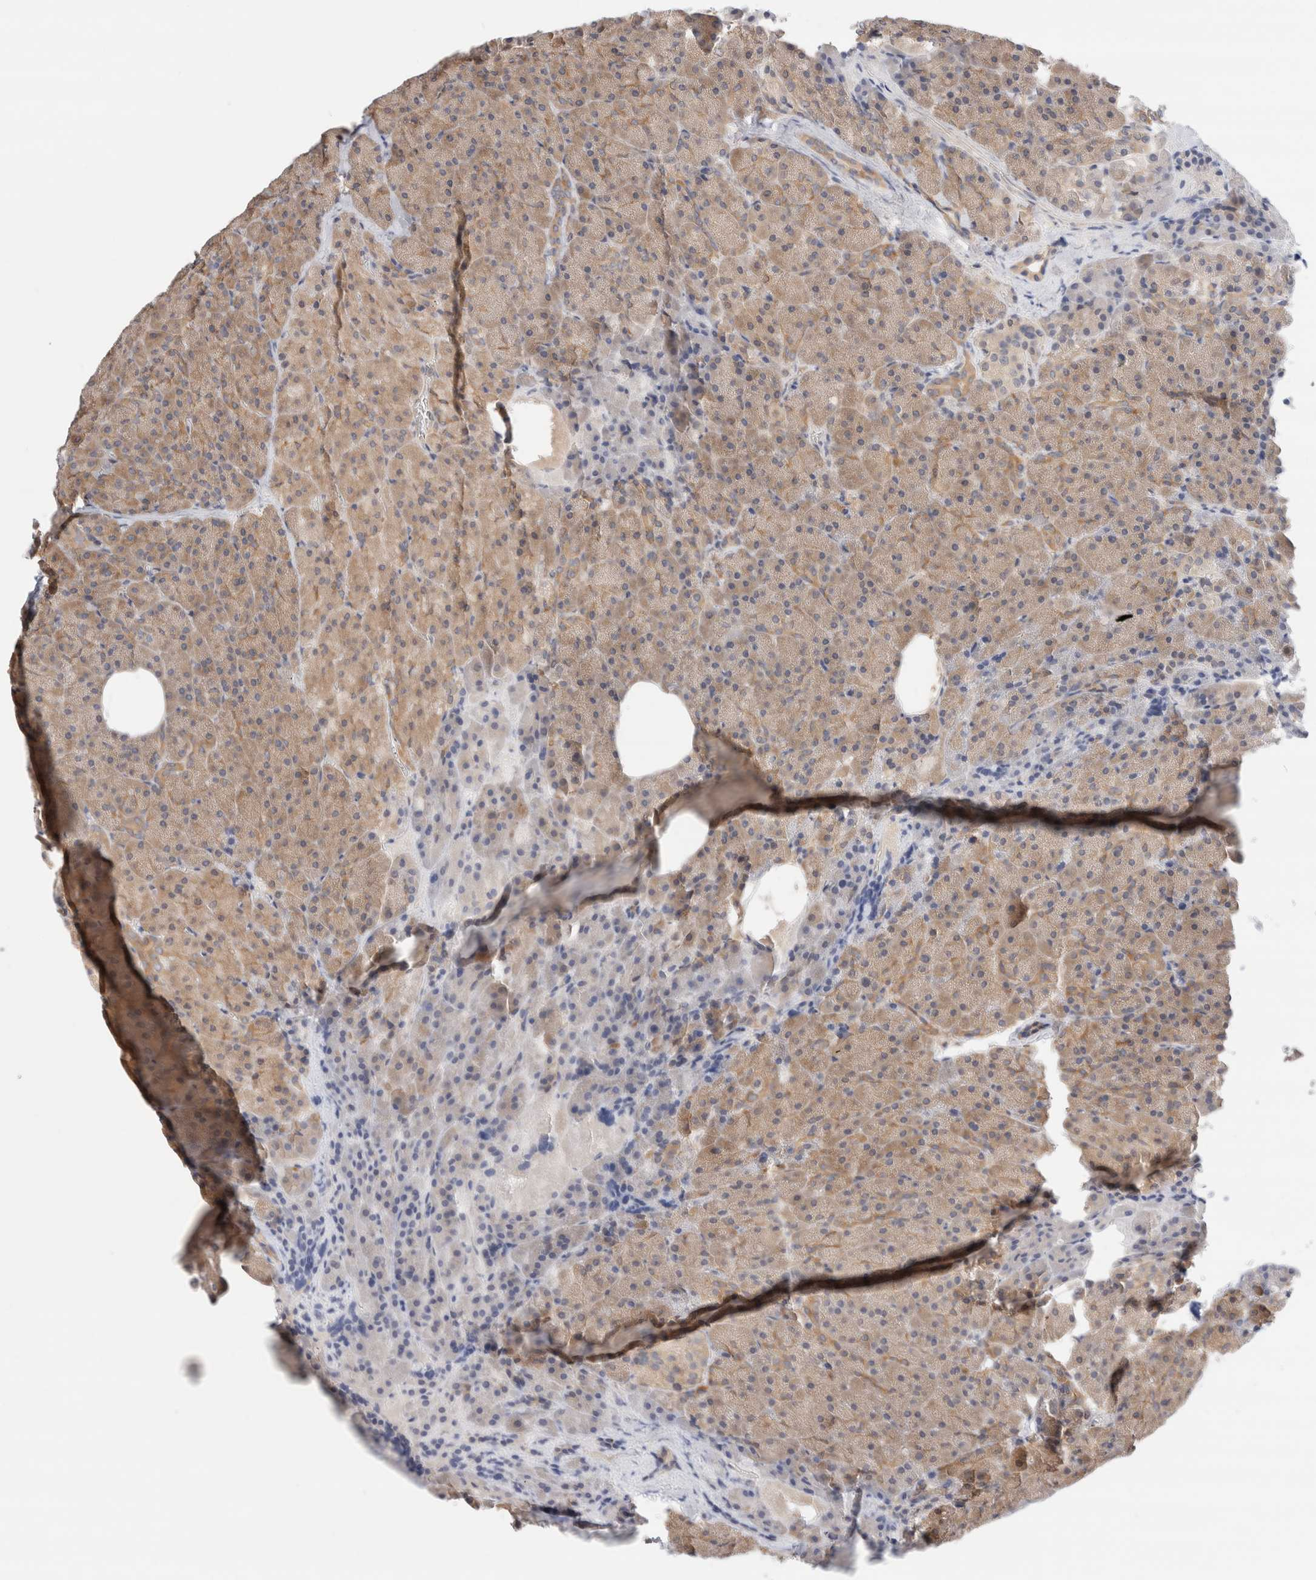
{"staining": {"intensity": "moderate", "quantity": ">75%", "location": "cytoplasmic/membranous"}, "tissue": "pancreas", "cell_type": "Exocrine glandular cells", "image_type": "normal", "snomed": [{"axis": "morphology", "description": "Normal tissue, NOS"}, {"axis": "morphology", "description": "Carcinoid, malignant, NOS"}, {"axis": "topography", "description": "Pancreas"}], "caption": "Normal pancreas was stained to show a protein in brown. There is medium levels of moderate cytoplasmic/membranous staining in about >75% of exocrine glandular cells. Immunohistochemistry (ihc) stains the protein in brown and the nuclei are stained blue.", "gene": "C17orf97", "patient": {"sex": "female", "age": 35}}